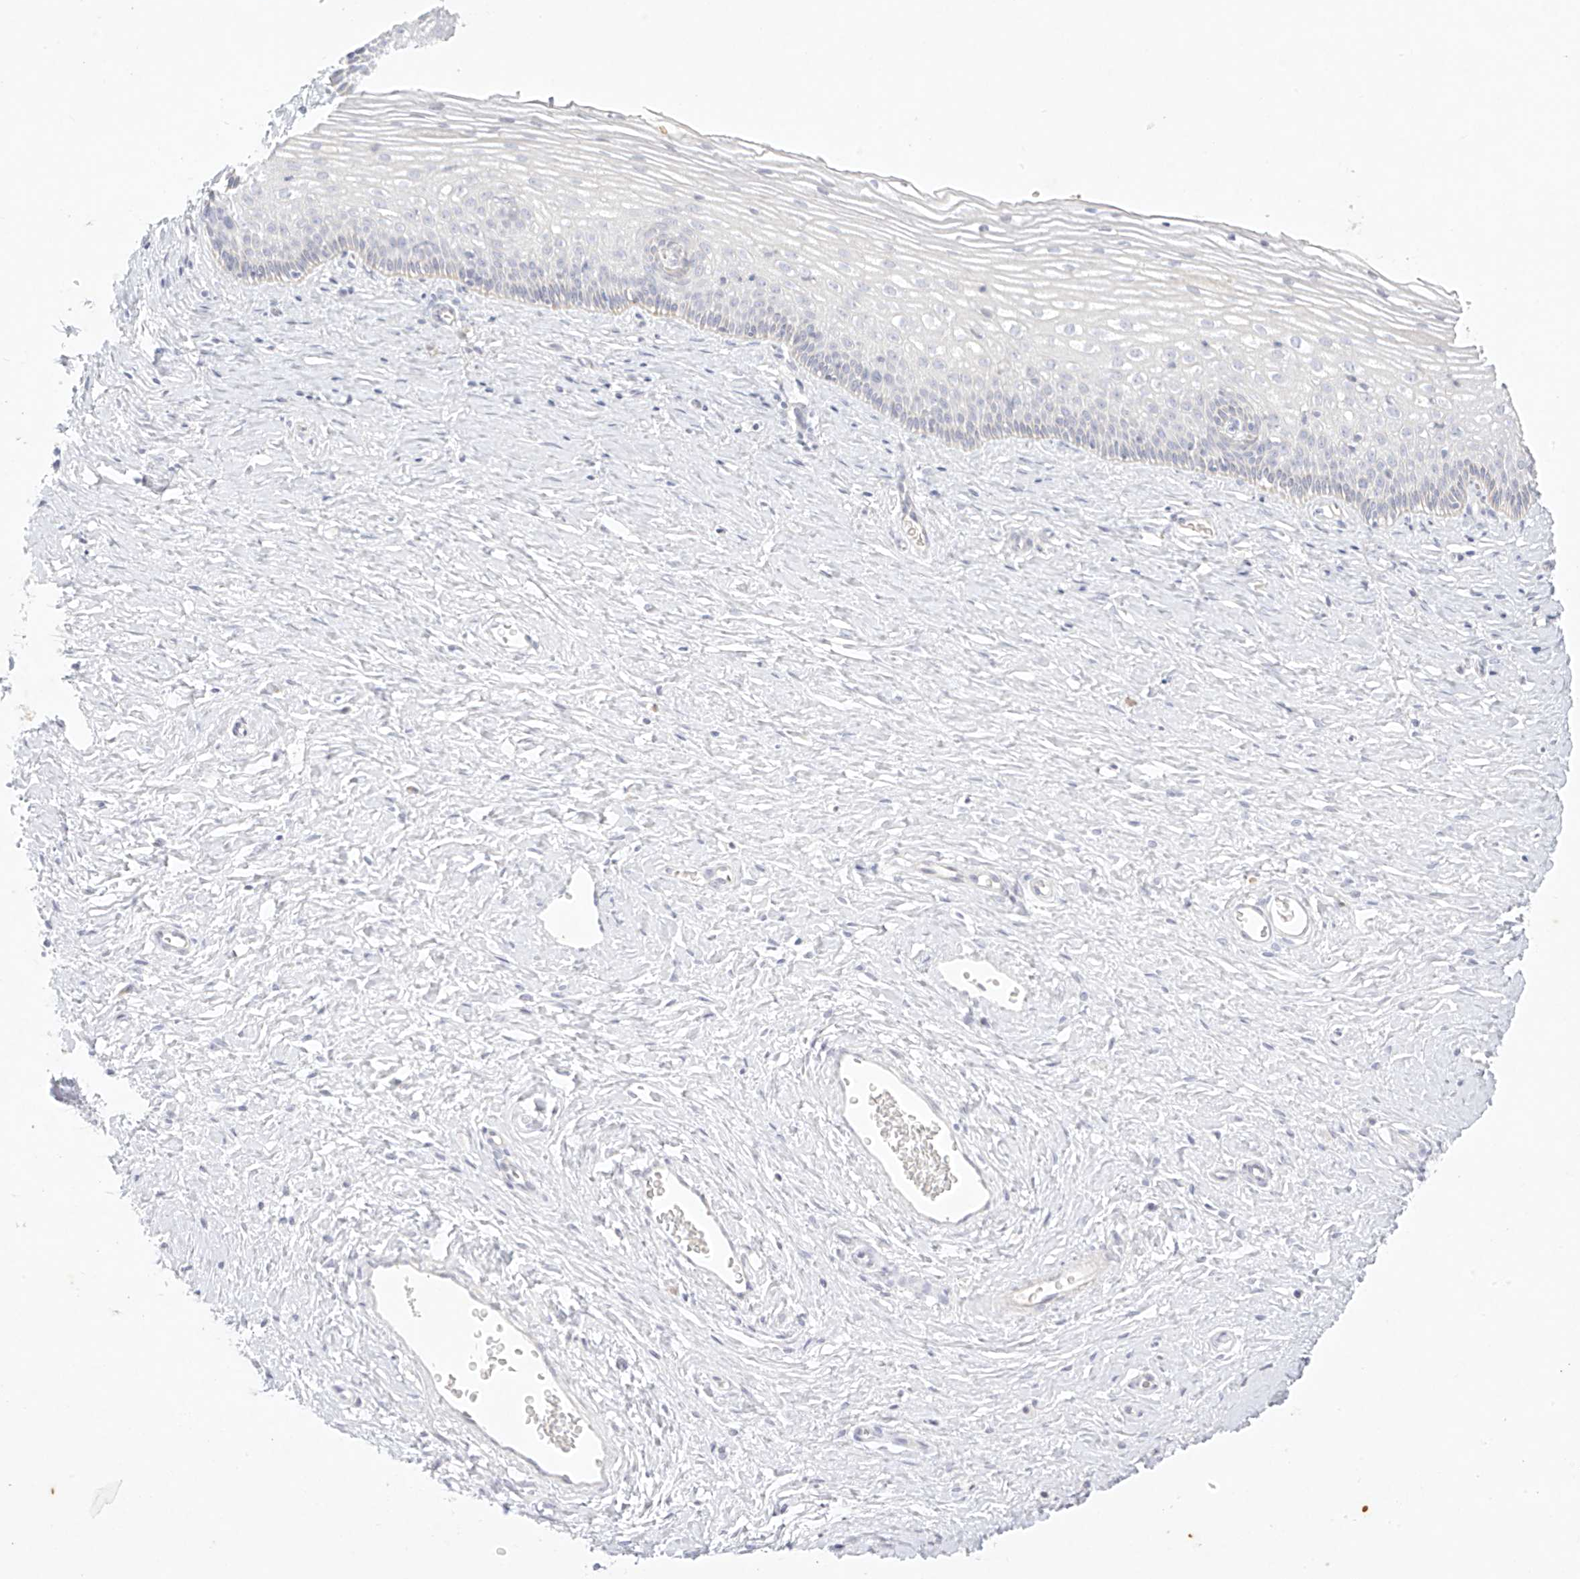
{"staining": {"intensity": "negative", "quantity": "none", "location": "none"}, "tissue": "cervix", "cell_type": "Glandular cells", "image_type": "normal", "snomed": [{"axis": "morphology", "description": "Normal tissue, NOS"}, {"axis": "topography", "description": "Cervix"}], "caption": "Human cervix stained for a protein using IHC reveals no positivity in glandular cells.", "gene": "TGM4", "patient": {"sex": "female", "age": 33}}